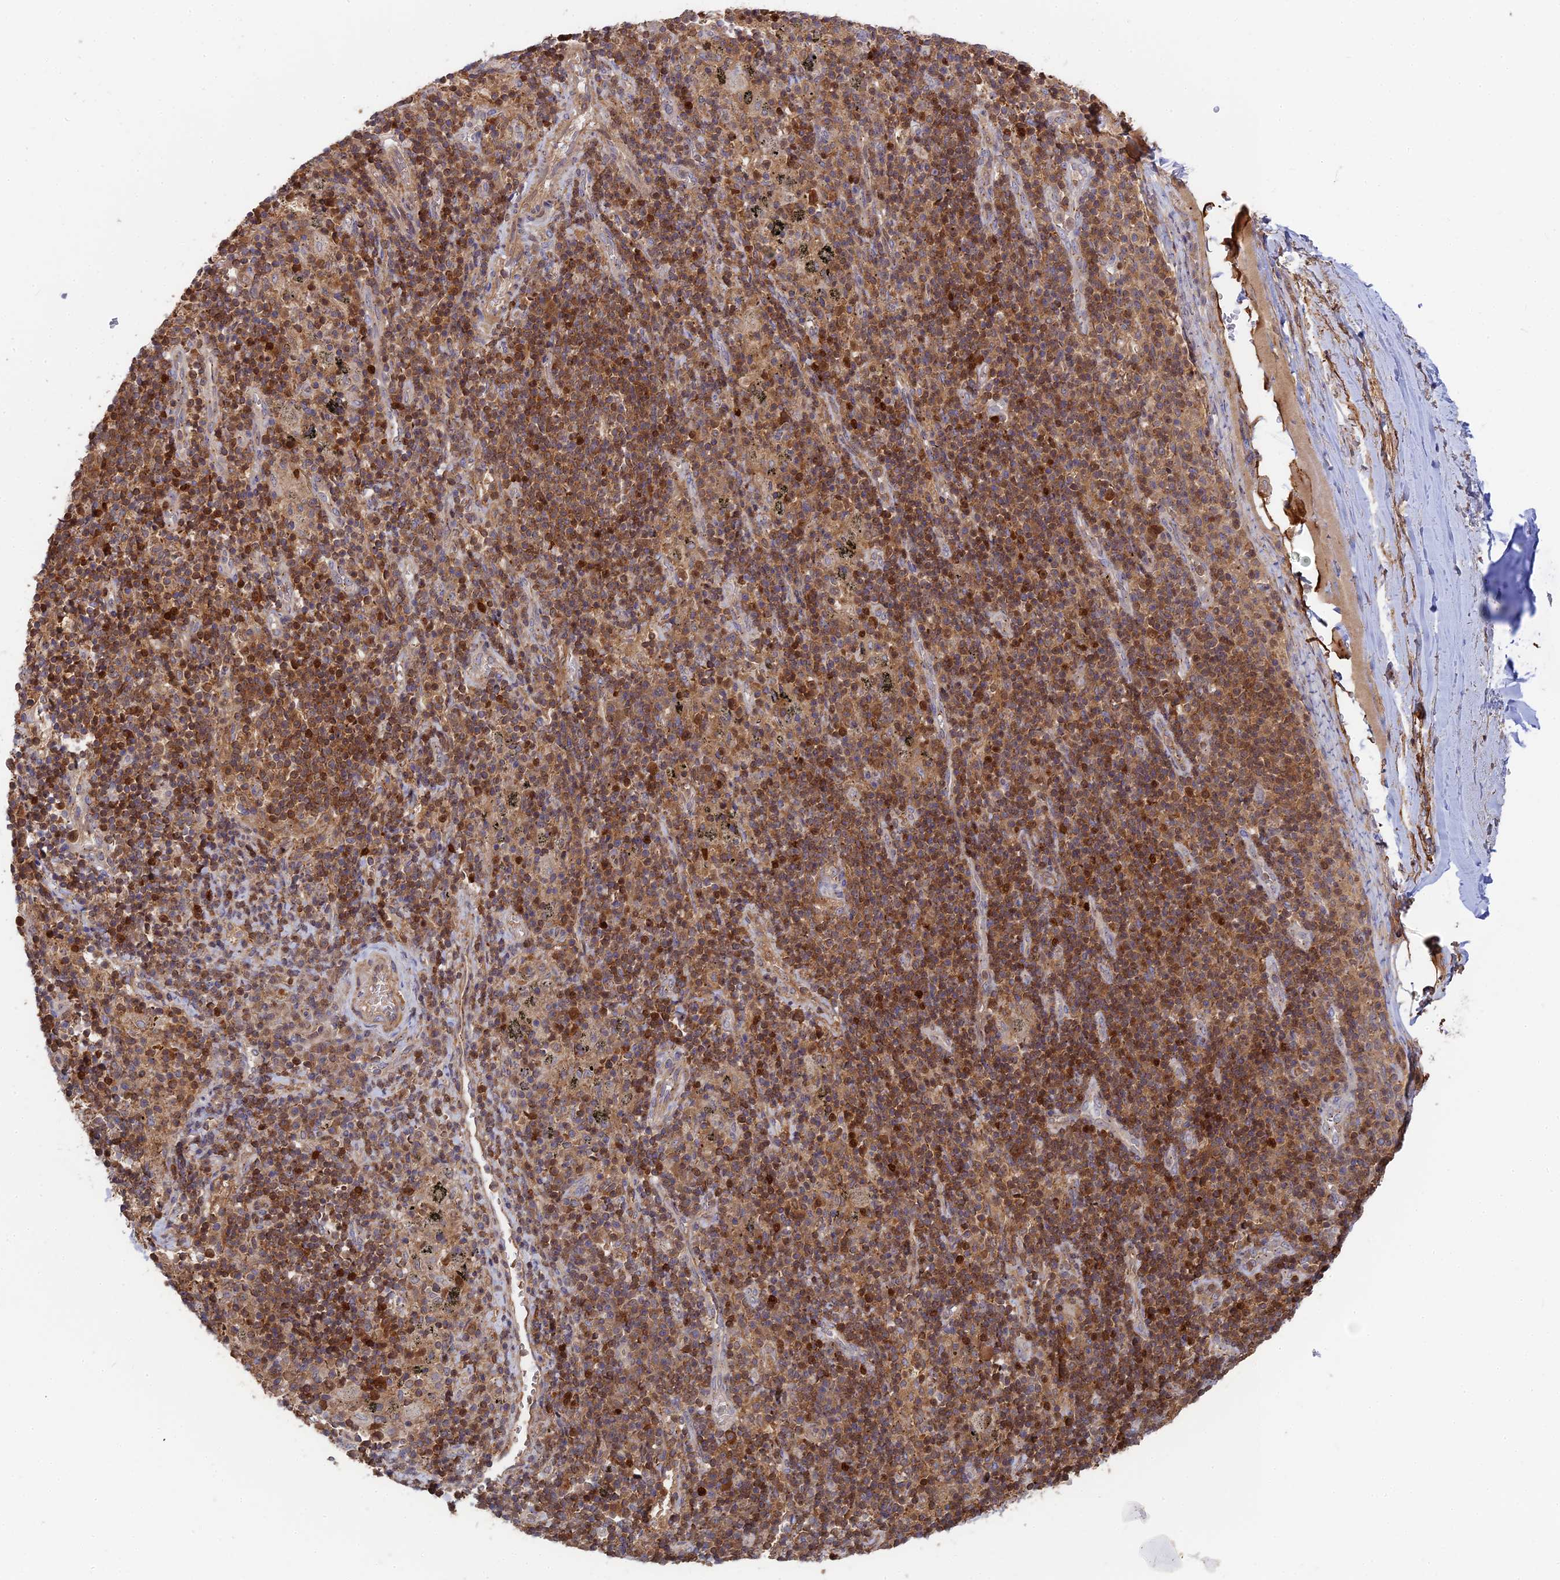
{"staining": {"intensity": "weak", "quantity": "25%-75%", "location": "cytoplasmic/membranous"}, "tissue": "adipose tissue", "cell_type": "Adipocytes", "image_type": "normal", "snomed": [{"axis": "morphology", "description": "Normal tissue, NOS"}, {"axis": "topography", "description": "Lymph node"}, {"axis": "topography", "description": "Cartilage tissue"}, {"axis": "topography", "description": "Bronchus"}], "caption": "Adipose tissue stained with DAB immunohistochemistry (IHC) exhibits low levels of weak cytoplasmic/membranous staining in about 25%-75% of adipocytes. Immunohistochemistry stains the protein in brown and the nuclei are stained blue.", "gene": "RPIA", "patient": {"sex": "male", "age": 63}}